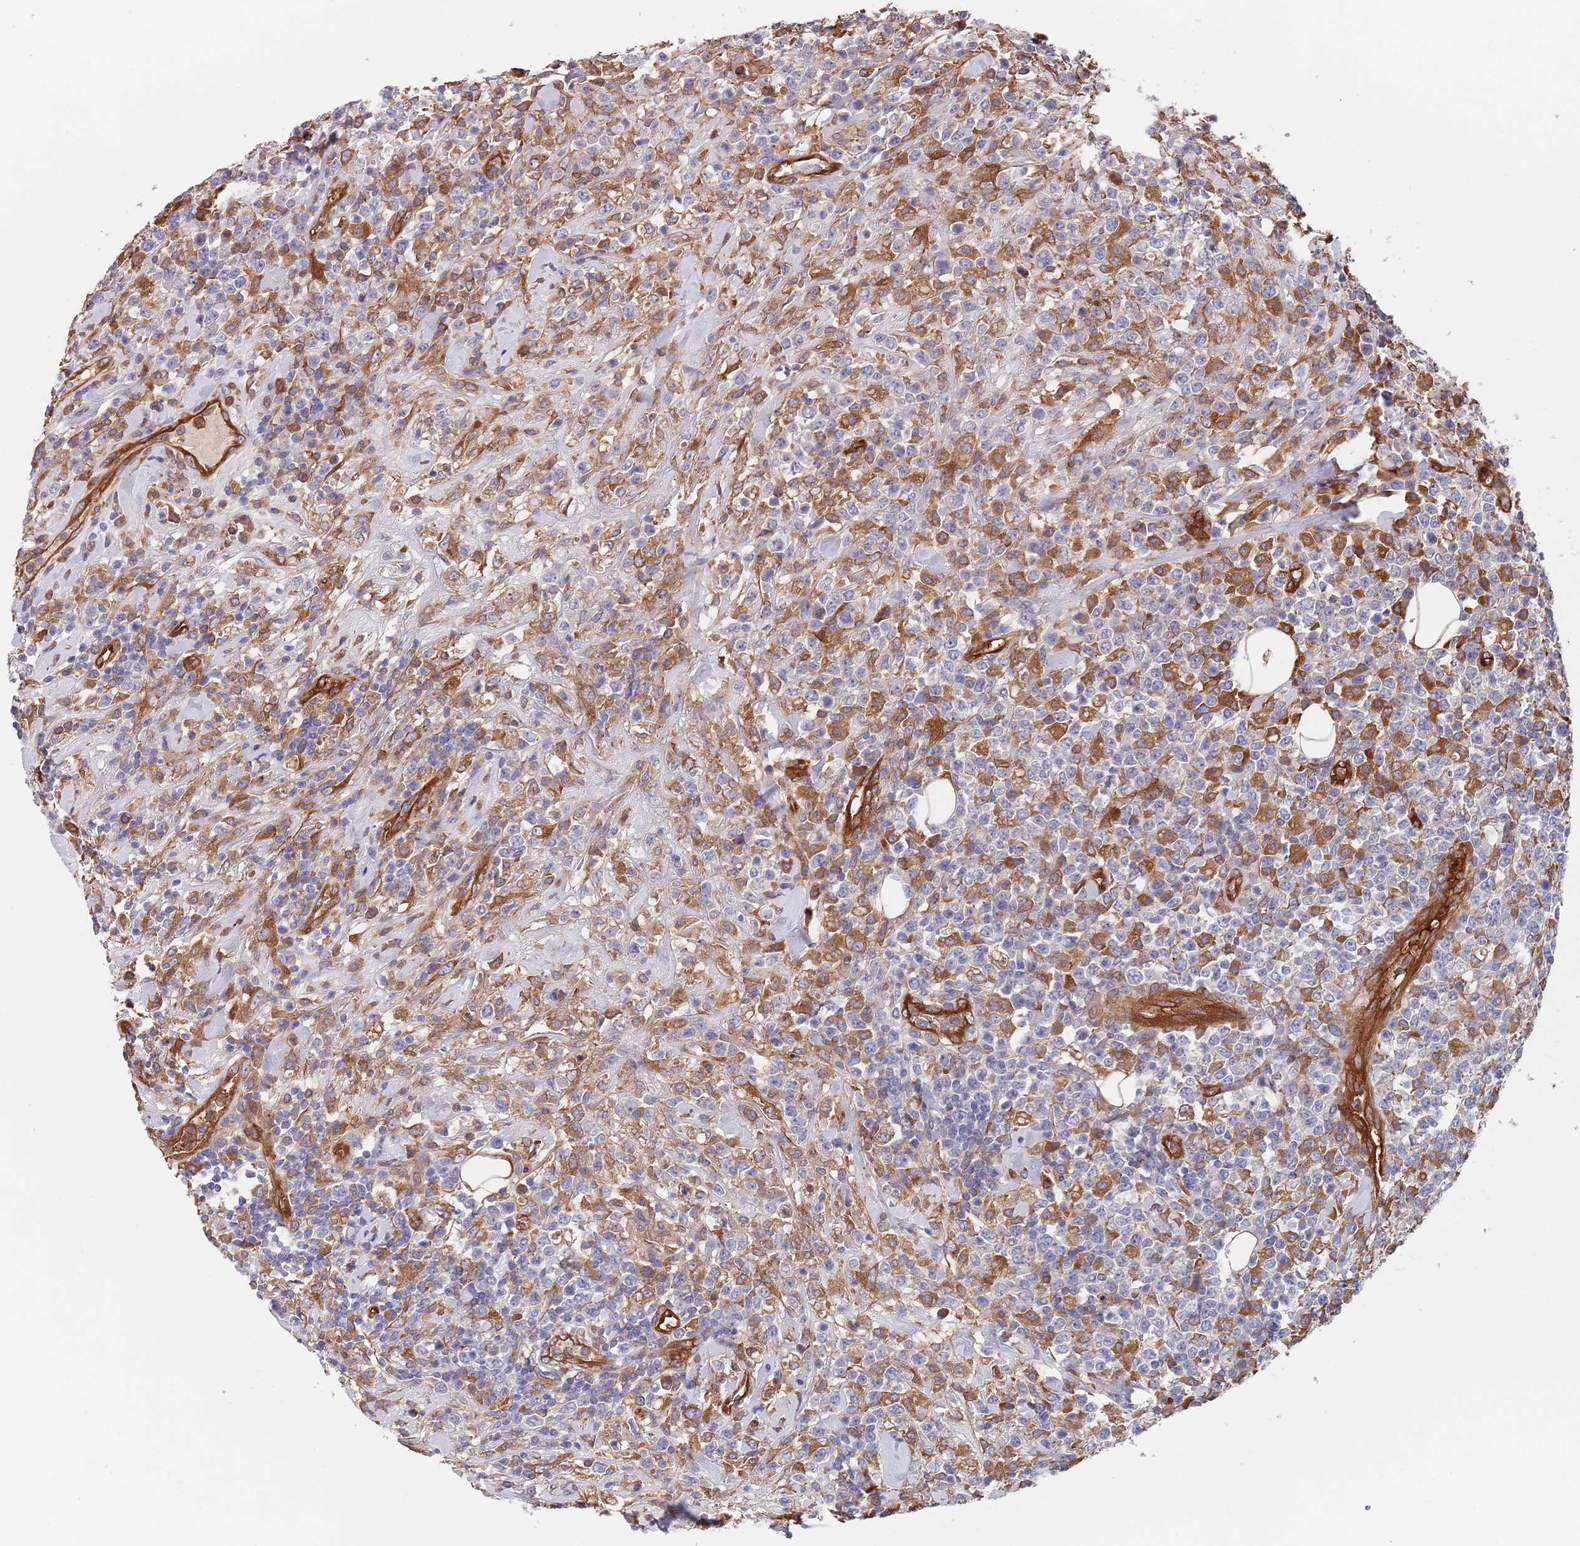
{"staining": {"intensity": "negative", "quantity": "none", "location": "none"}, "tissue": "lymphoma", "cell_type": "Tumor cells", "image_type": "cancer", "snomed": [{"axis": "morphology", "description": "Malignant lymphoma, non-Hodgkin's type, High grade"}, {"axis": "topography", "description": "Colon"}], "caption": "Micrograph shows no protein positivity in tumor cells of high-grade malignant lymphoma, non-Hodgkin's type tissue.", "gene": "DCUN1D3", "patient": {"sex": "female", "age": 53}}